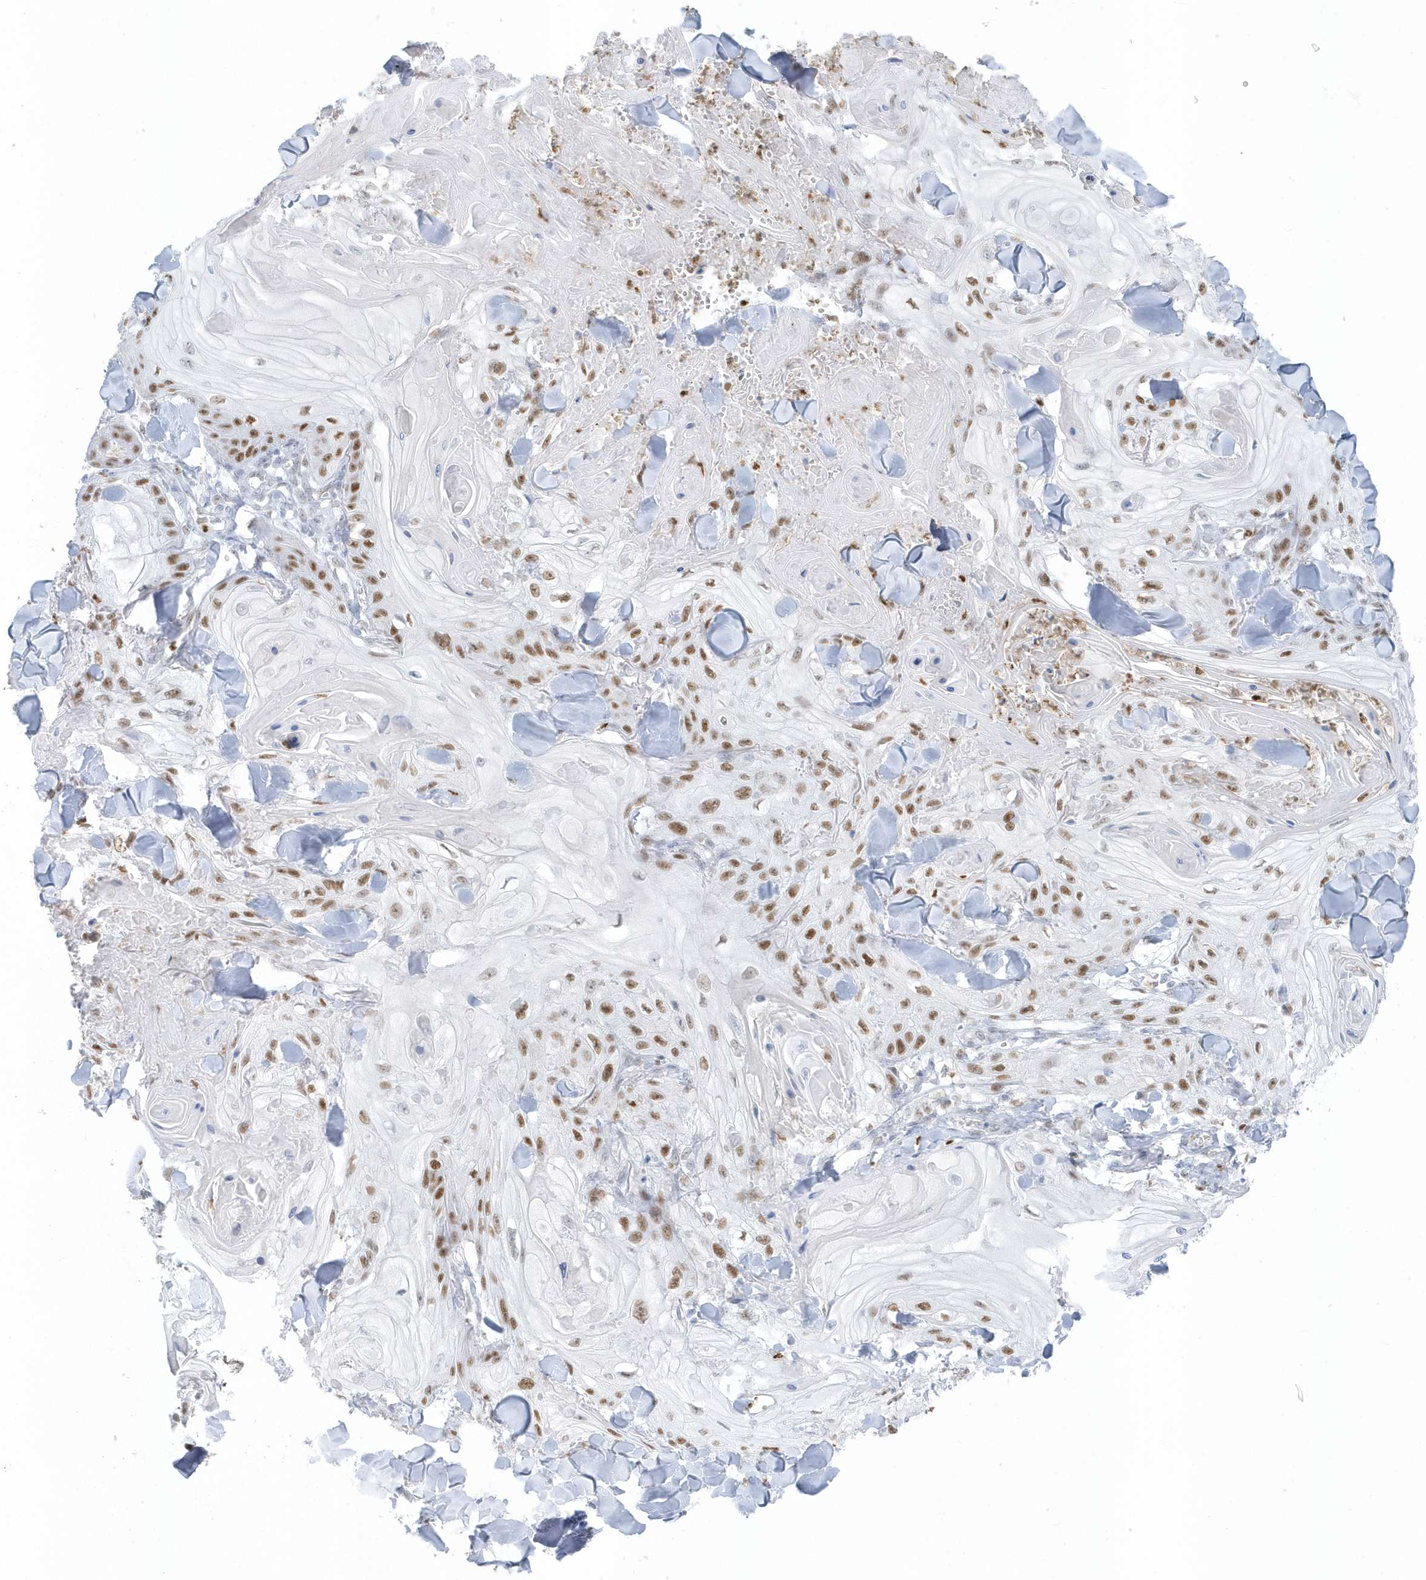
{"staining": {"intensity": "moderate", "quantity": ">75%", "location": "nuclear"}, "tissue": "skin cancer", "cell_type": "Tumor cells", "image_type": "cancer", "snomed": [{"axis": "morphology", "description": "Squamous cell carcinoma, NOS"}, {"axis": "topography", "description": "Skin"}], "caption": "DAB immunohistochemical staining of skin cancer (squamous cell carcinoma) demonstrates moderate nuclear protein staining in about >75% of tumor cells.", "gene": "SMIM34", "patient": {"sex": "male", "age": 74}}